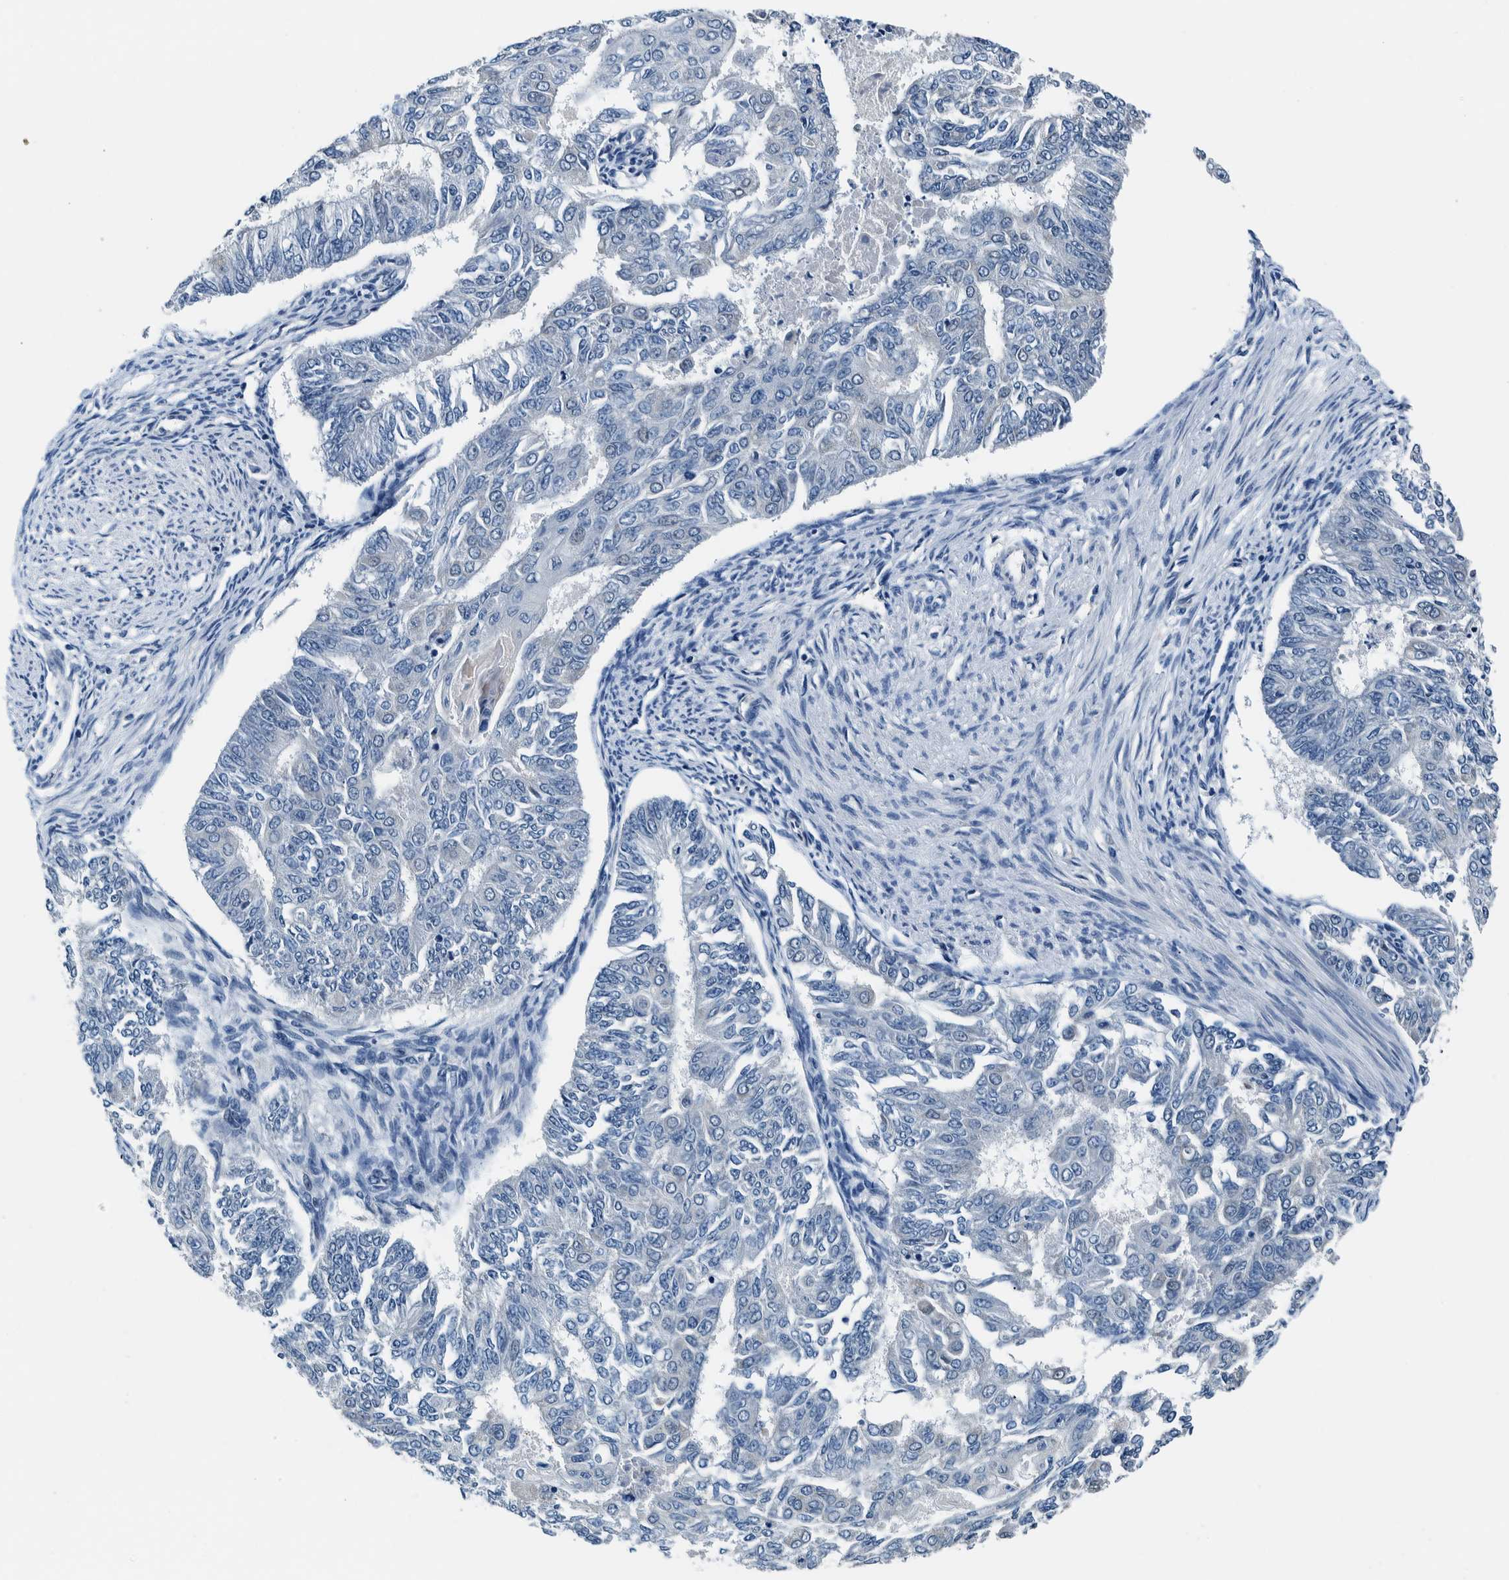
{"staining": {"intensity": "negative", "quantity": "none", "location": "none"}, "tissue": "endometrial cancer", "cell_type": "Tumor cells", "image_type": "cancer", "snomed": [{"axis": "morphology", "description": "Adenocarcinoma, NOS"}, {"axis": "topography", "description": "Endometrium"}], "caption": "Tumor cells show no significant positivity in endometrial cancer.", "gene": "NIBAN2", "patient": {"sex": "female", "age": 32}}